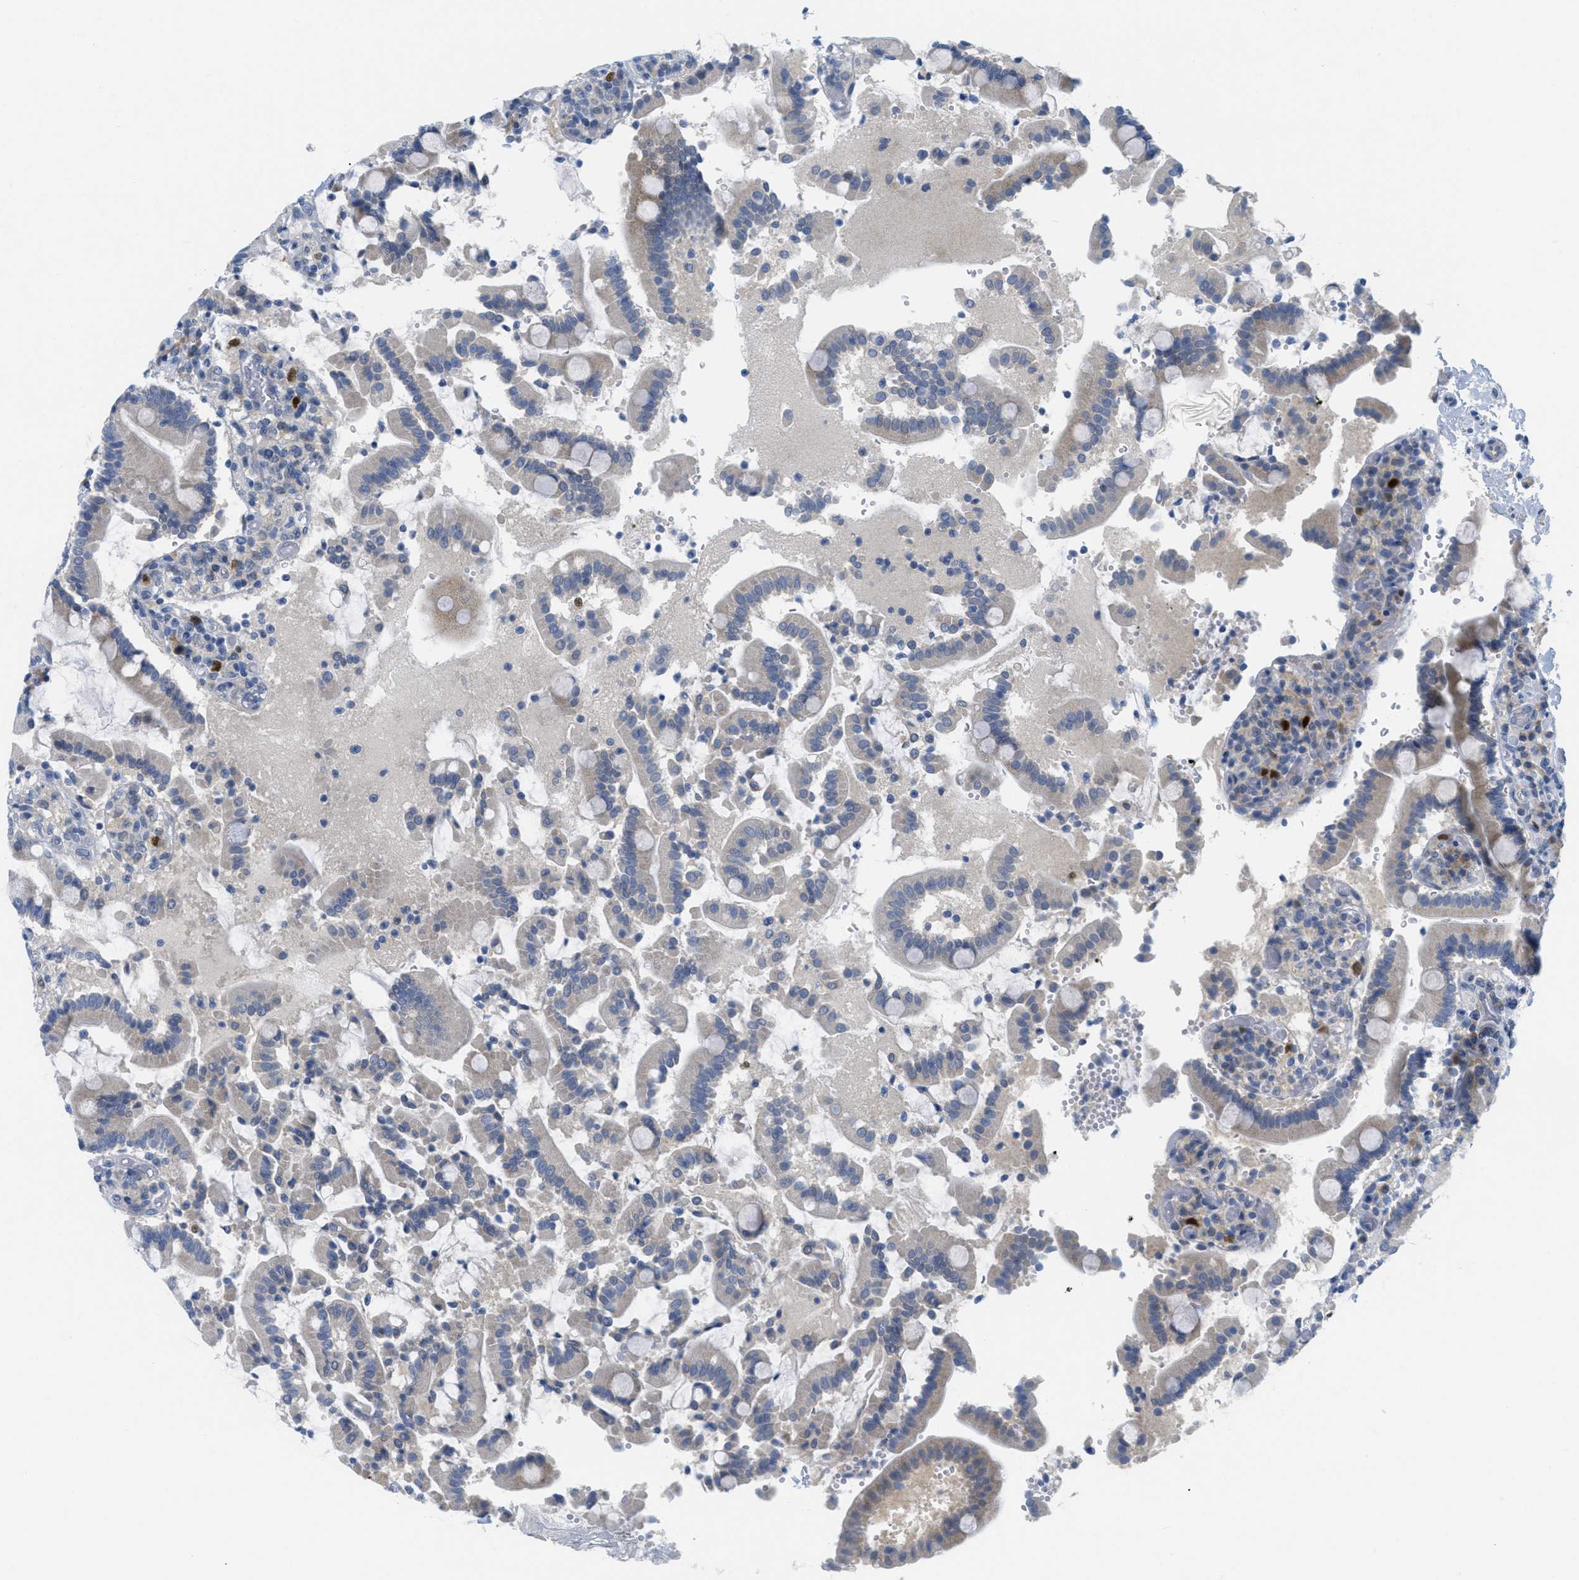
{"staining": {"intensity": "strong", "quantity": "25%-75%", "location": "cytoplasmic/membranous,nuclear"}, "tissue": "duodenum", "cell_type": "Glandular cells", "image_type": "normal", "snomed": [{"axis": "morphology", "description": "Normal tissue, NOS"}, {"axis": "topography", "description": "Small intestine, NOS"}], "caption": "DAB immunohistochemical staining of normal human duodenum reveals strong cytoplasmic/membranous,nuclear protein expression in about 25%-75% of glandular cells.", "gene": "ORC6", "patient": {"sex": "female", "age": 71}}